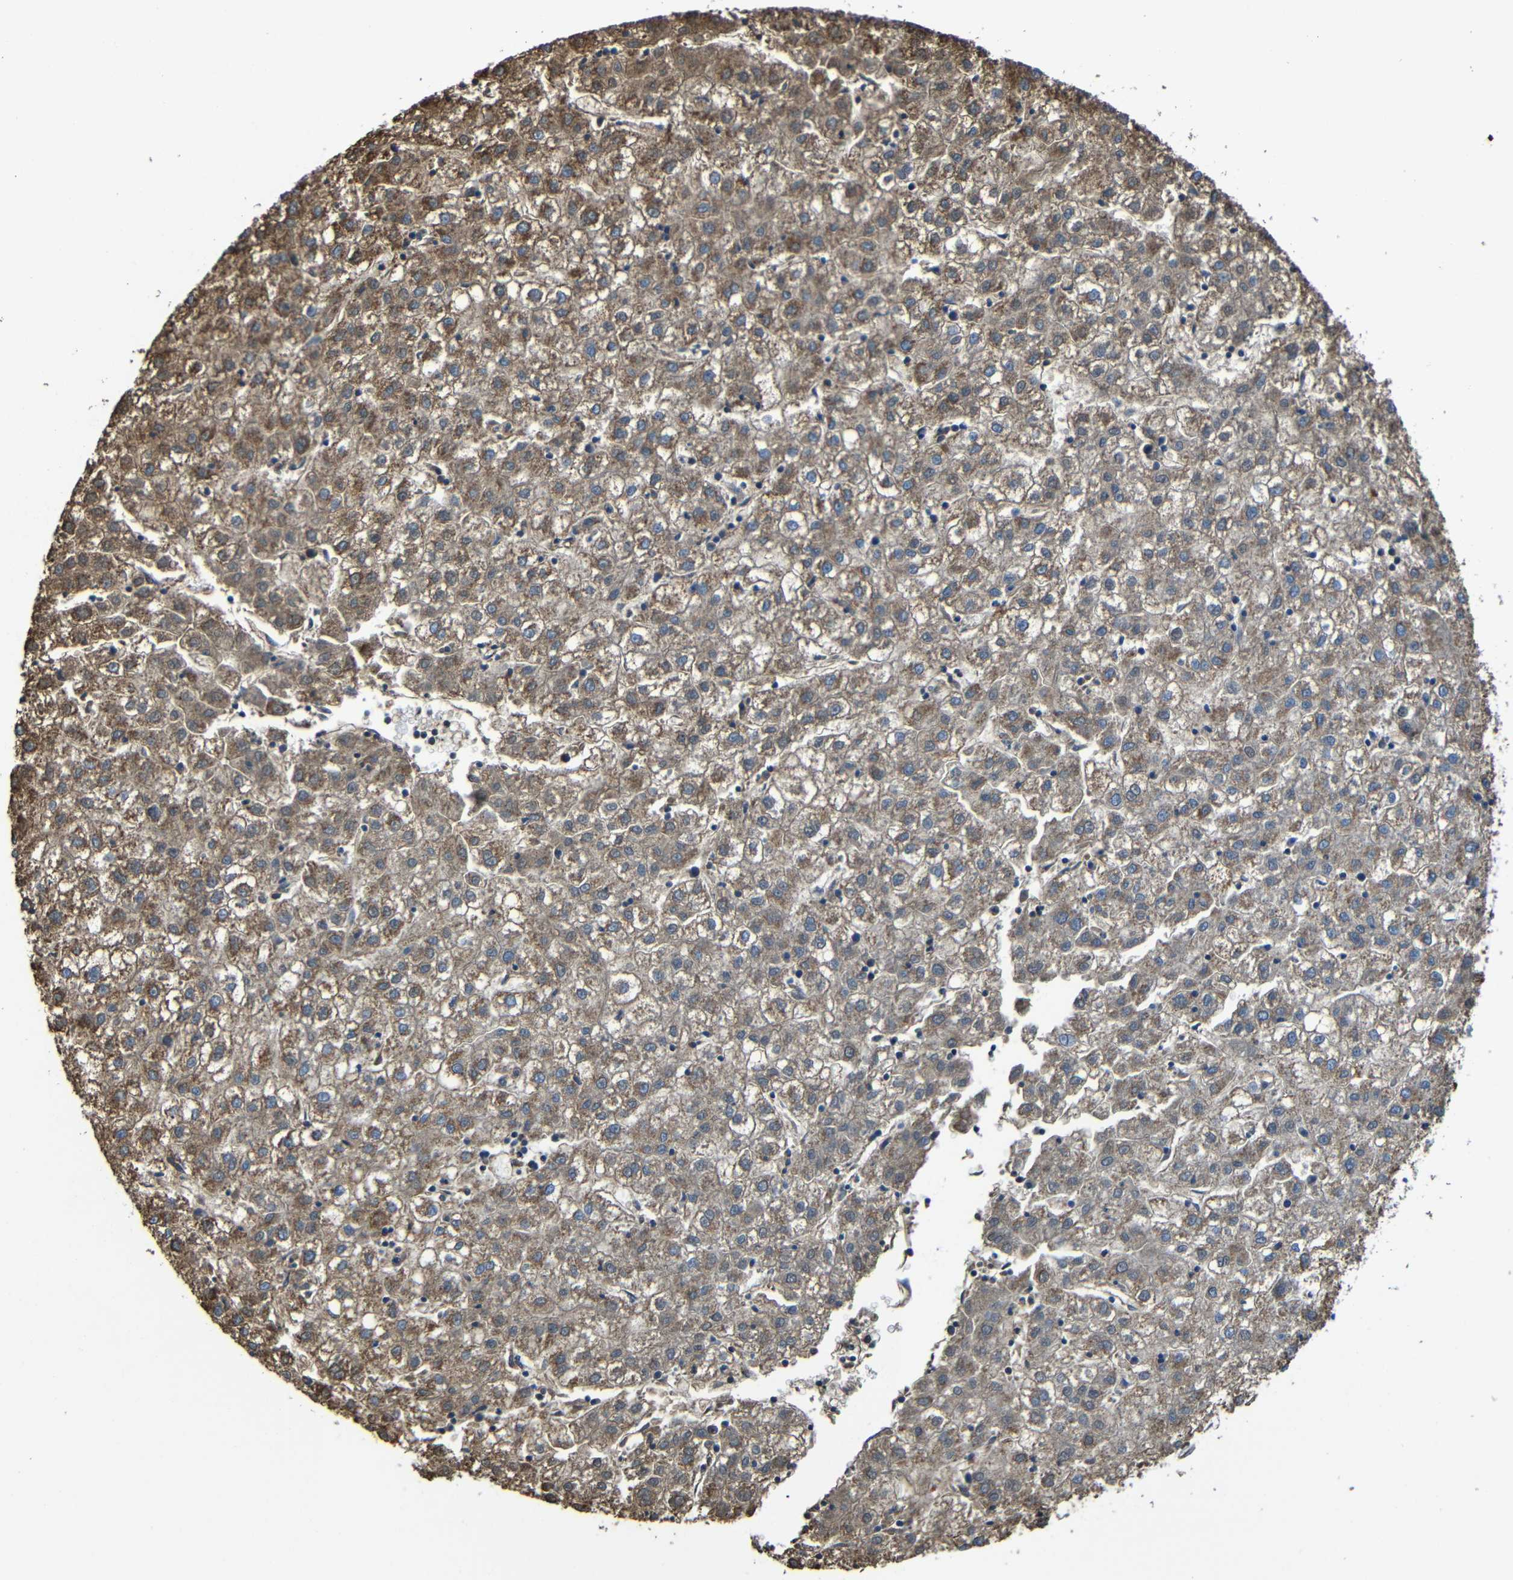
{"staining": {"intensity": "moderate", "quantity": ">75%", "location": "cytoplasmic/membranous"}, "tissue": "liver cancer", "cell_type": "Tumor cells", "image_type": "cancer", "snomed": [{"axis": "morphology", "description": "Carcinoma, Hepatocellular, NOS"}, {"axis": "topography", "description": "Liver"}], "caption": "The photomicrograph displays staining of liver cancer, revealing moderate cytoplasmic/membranous protein expression (brown color) within tumor cells. The staining was performed using DAB (3,3'-diaminobenzidine), with brown indicating positive protein expression. Nuclei are stained blue with hematoxylin.", "gene": "INTS6L", "patient": {"sex": "male", "age": 72}}